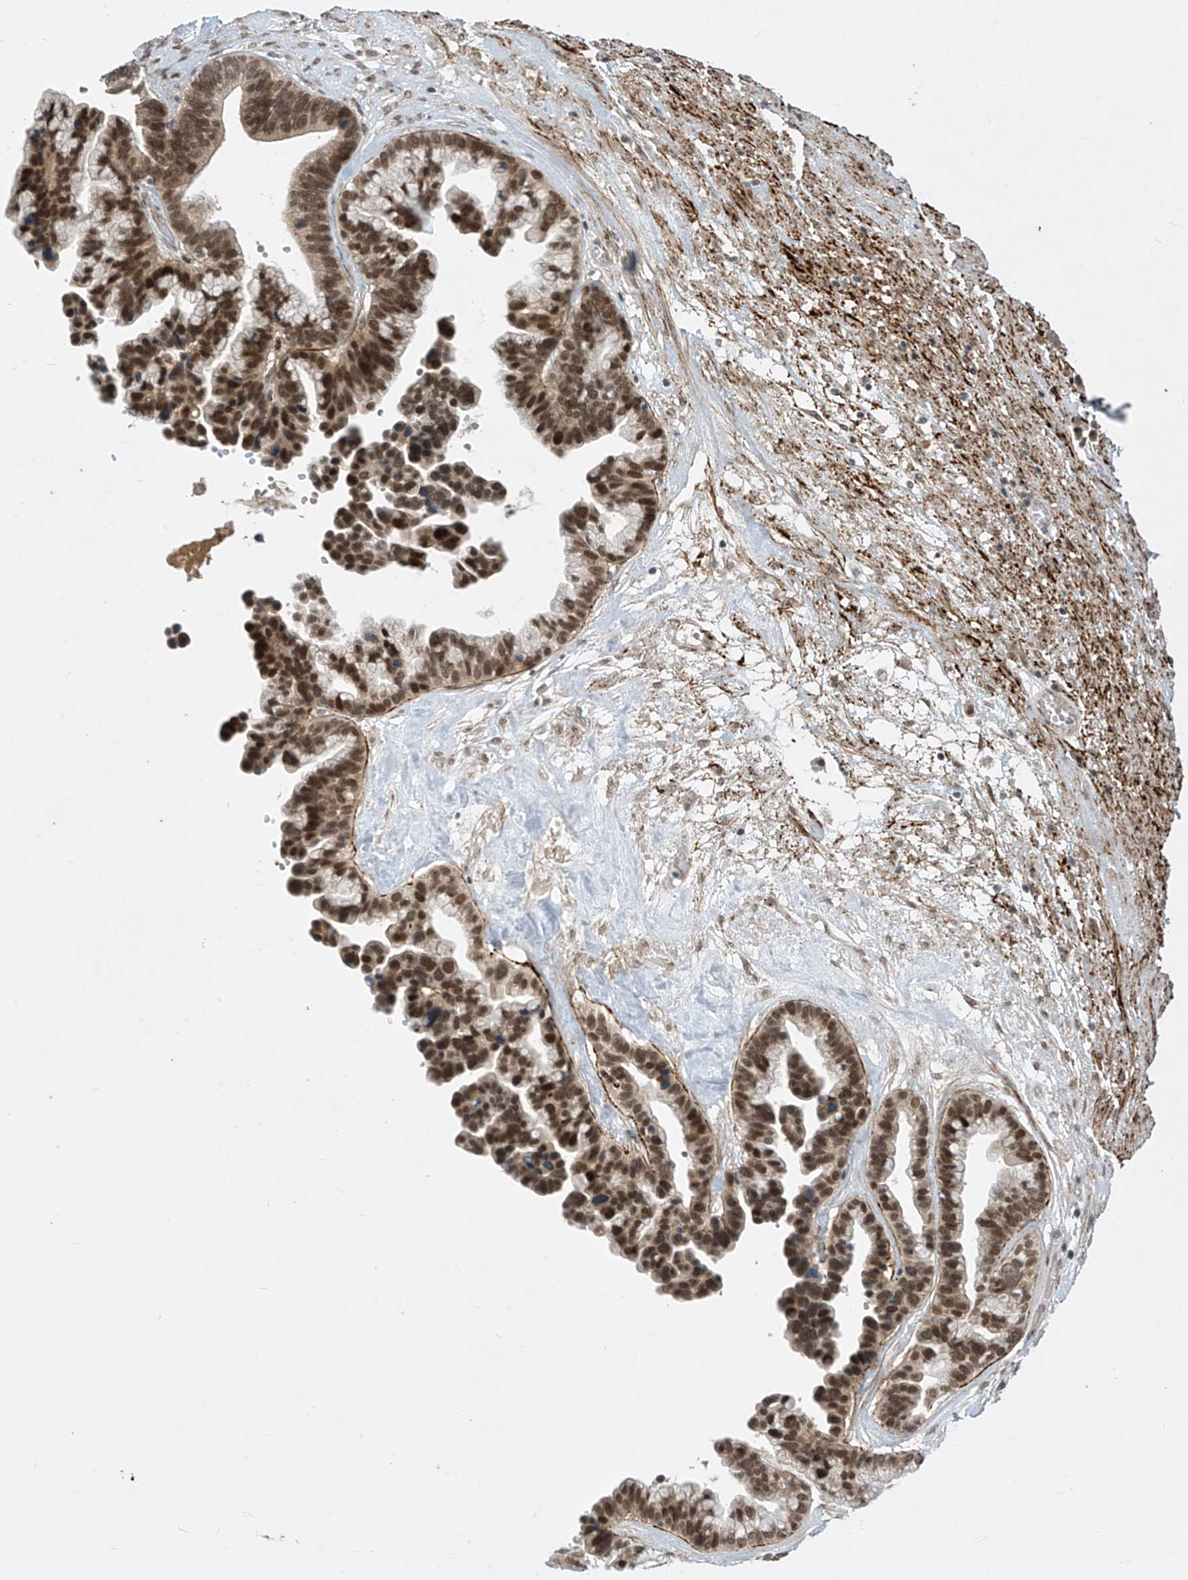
{"staining": {"intensity": "strong", "quantity": ">75%", "location": "nuclear"}, "tissue": "ovarian cancer", "cell_type": "Tumor cells", "image_type": "cancer", "snomed": [{"axis": "morphology", "description": "Cystadenocarcinoma, serous, NOS"}, {"axis": "topography", "description": "Ovary"}], "caption": "Ovarian serous cystadenocarcinoma stained for a protein displays strong nuclear positivity in tumor cells. (brown staining indicates protein expression, while blue staining denotes nuclei).", "gene": "LAGE3", "patient": {"sex": "female", "age": 56}}